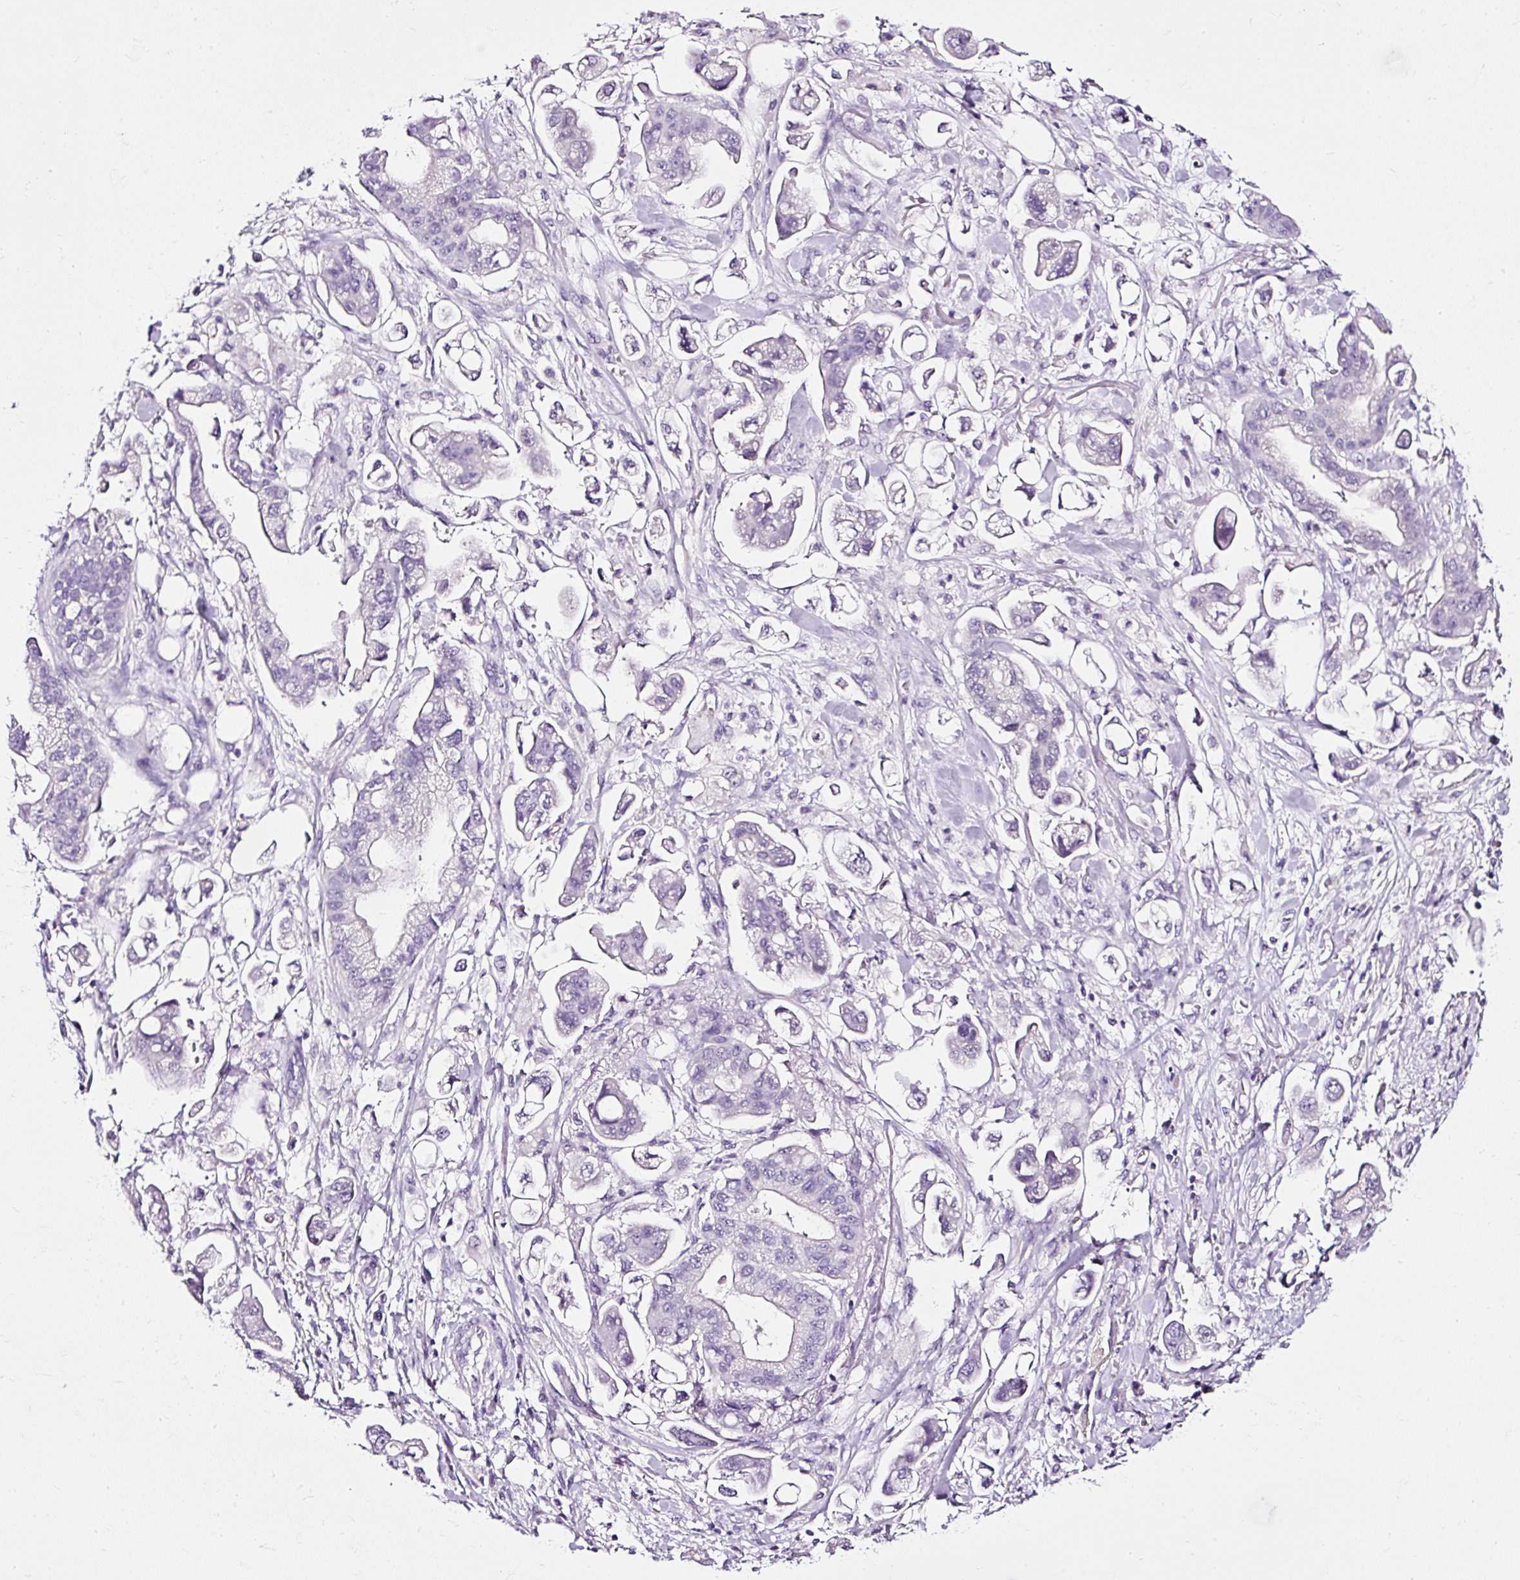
{"staining": {"intensity": "negative", "quantity": "none", "location": "none"}, "tissue": "stomach cancer", "cell_type": "Tumor cells", "image_type": "cancer", "snomed": [{"axis": "morphology", "description": "Adenocarcinoma, NOS"}, {"axis": "topography", "description": "Stomach"}], "caption": "Tumor cells are negative for brown protein staining in stomach cancer (adenocarcinoma).", "gene": "ATP2A1", "patient": {"sex": "male", "age": 62}}